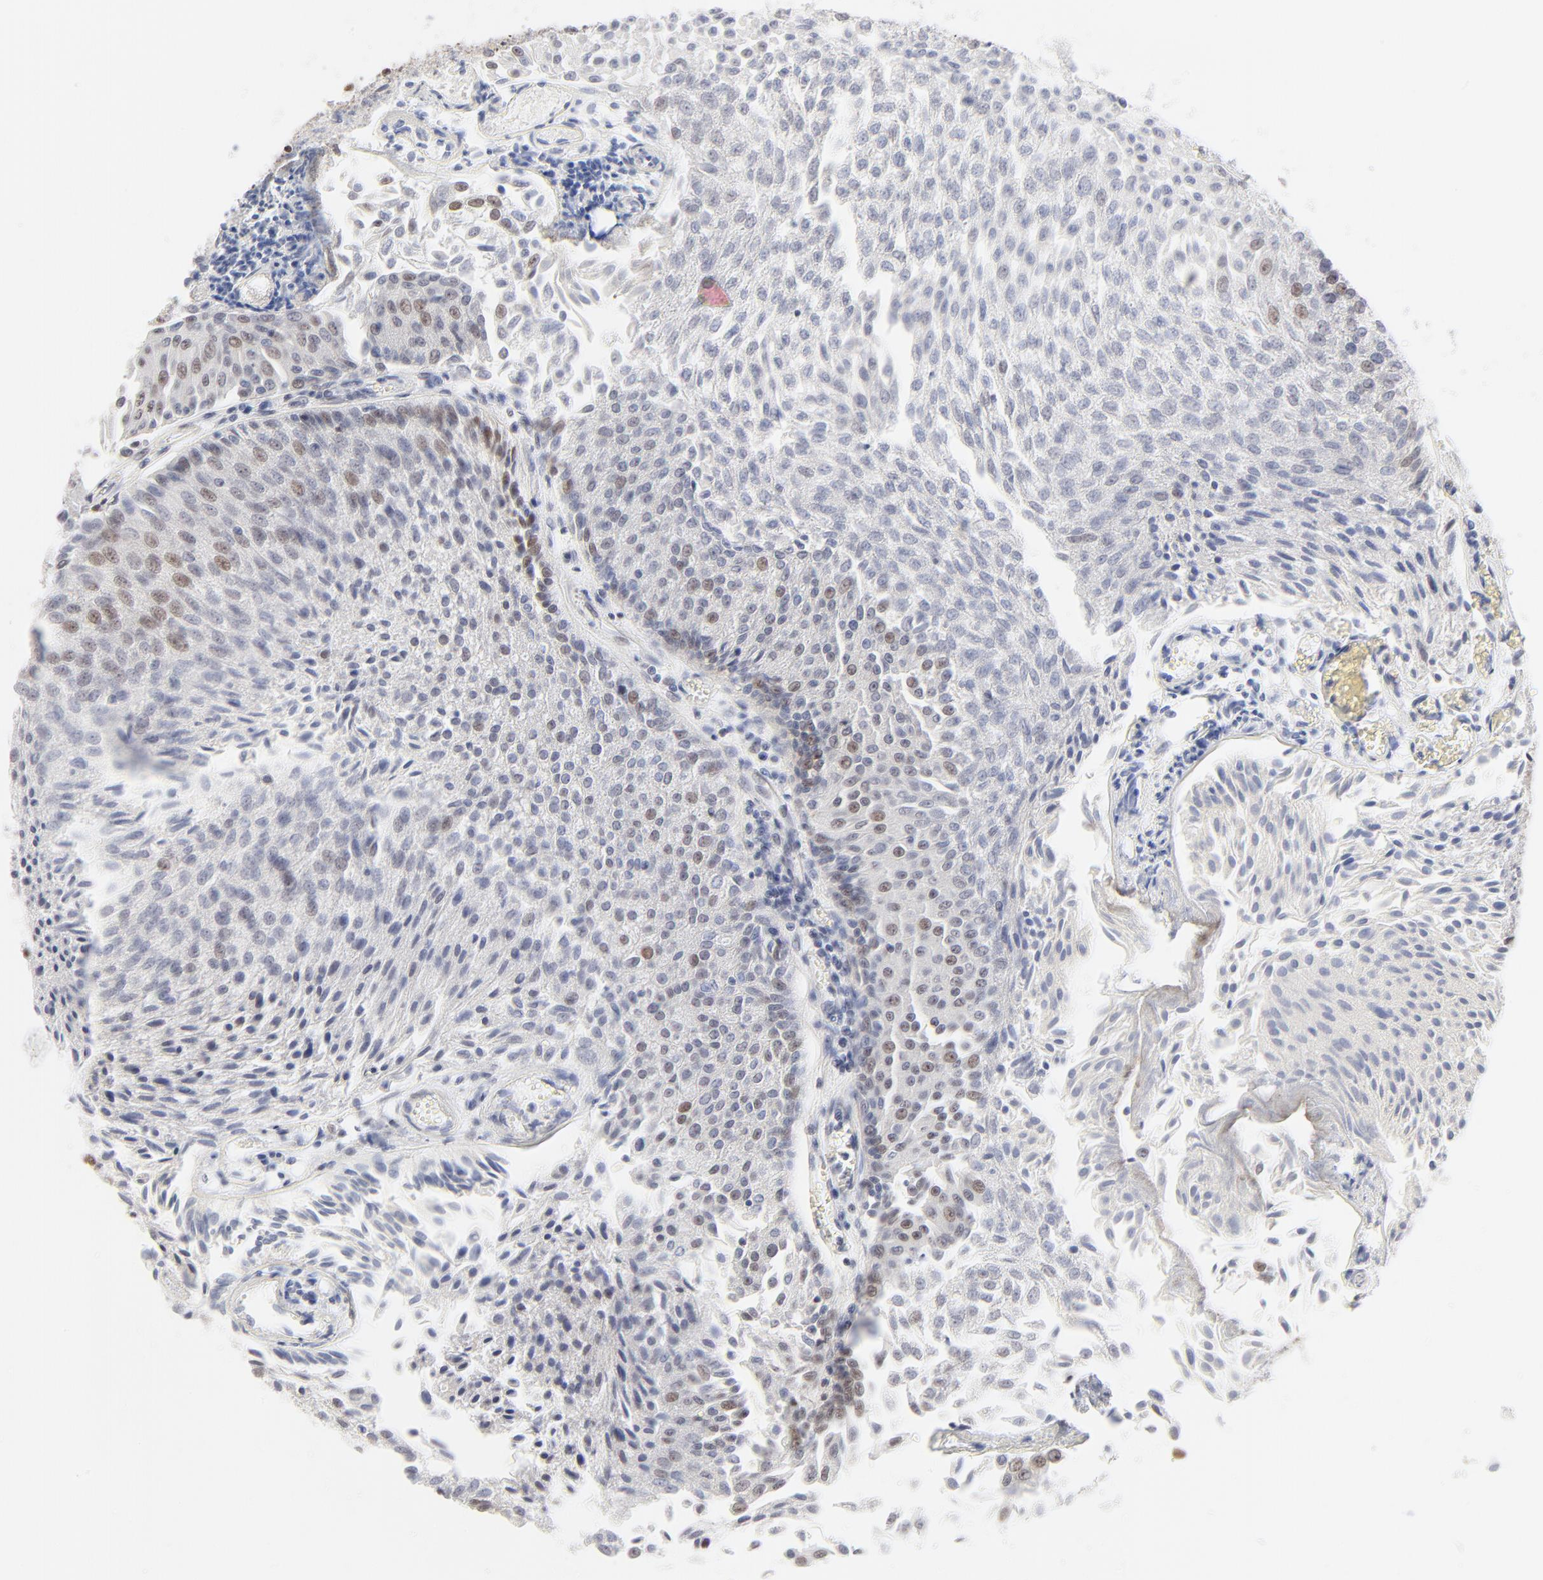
{"staining": {"intensity": "weak", "quantity": "<25%", "location": "nuclear"}, "tissue": "urothelial cancer", "cell_type": "Tumor cells", "image_type": "cancer", "snomed": [{"axis": "morphology", "description": "Urothelial carcinoma, Low grade"}, {"axis": "topography", "description": "Urinary bladder"}], "caption": "IHC photomicrograph of neoplastic tissue: urothelial cancer stained with DAB (3,3'-diaminobenzidine) reveals no significant protein positivity in tumor cells.", "gene": "NFIL3", "patient": {"sex": "male", "age": 86}}